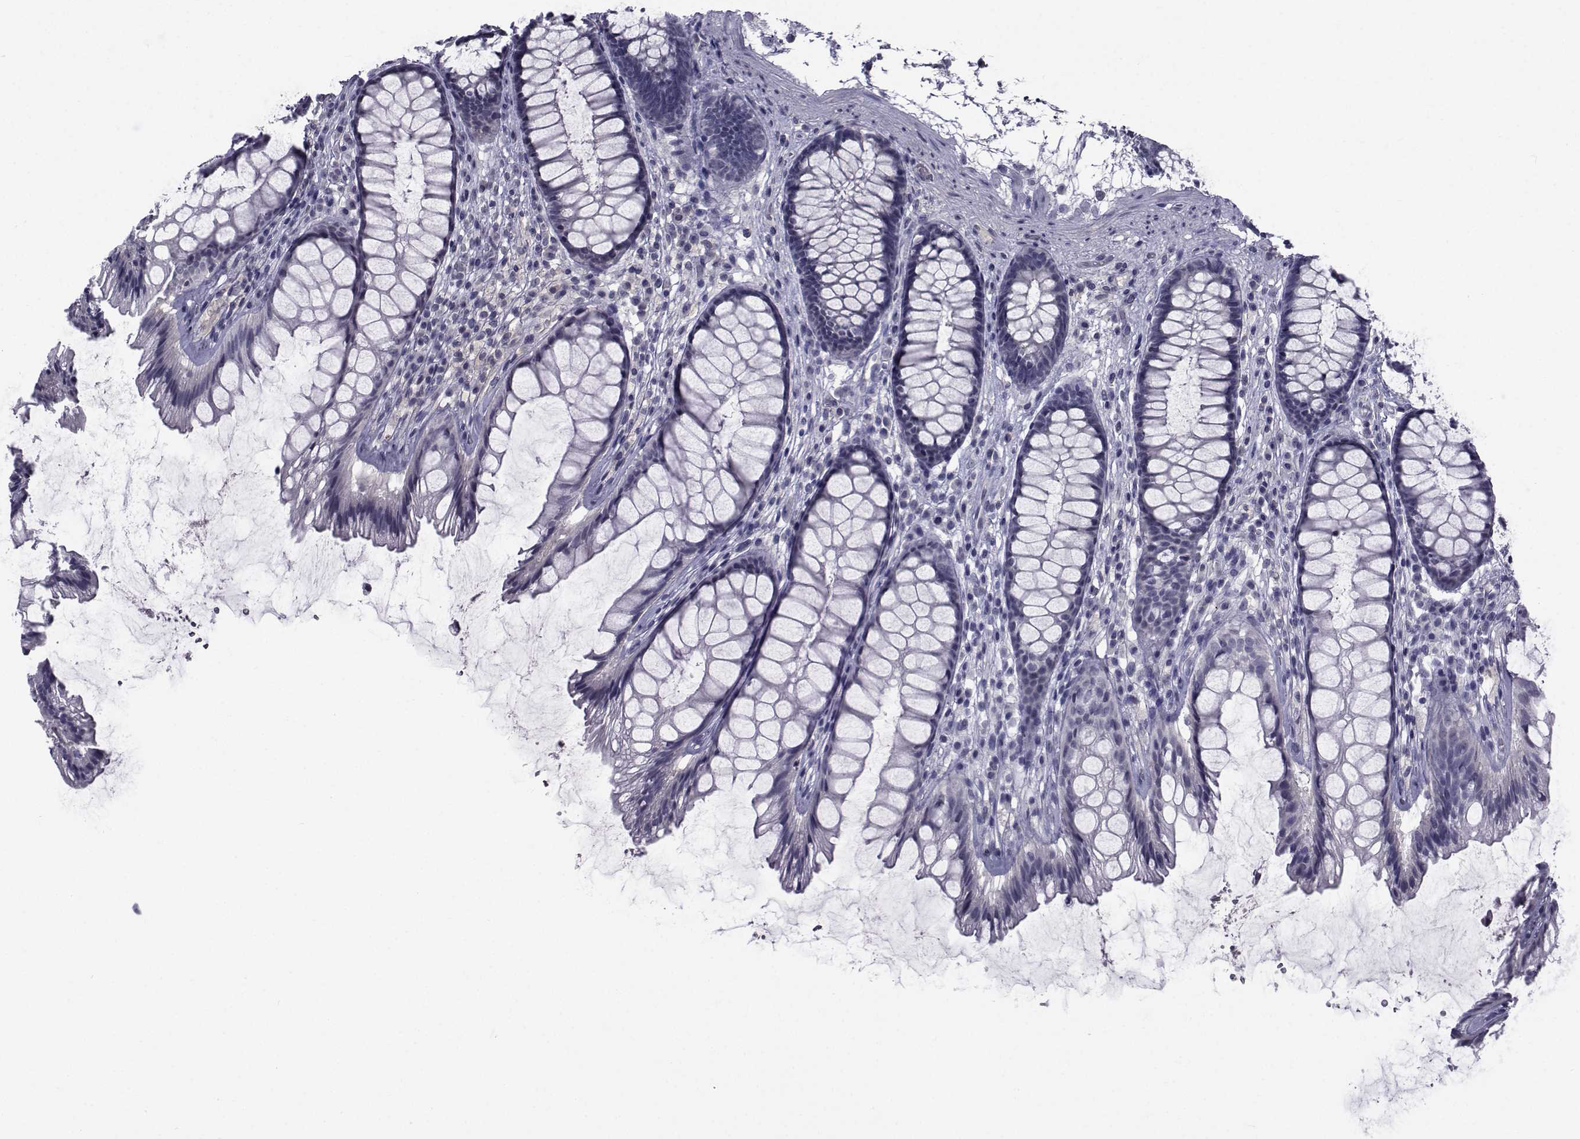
{"staining": {"intensity": "negative", "quantity": "none", "location": "none"}, "tissue": "rectum", "cell_type": "Glandular cells", "image_type": "normal", "snomed": [{"axis": "morphology", "description": "Normal tissue, NOS"}, {"axis": "topography", "description": "Rectum"}], "caption": "This is a micrograph of immunohistochemistry staining of normal rectum, which shows no expression in glandular cells.", "gene": "PAX2", "patient": {"sex": "male", "age": 72}}